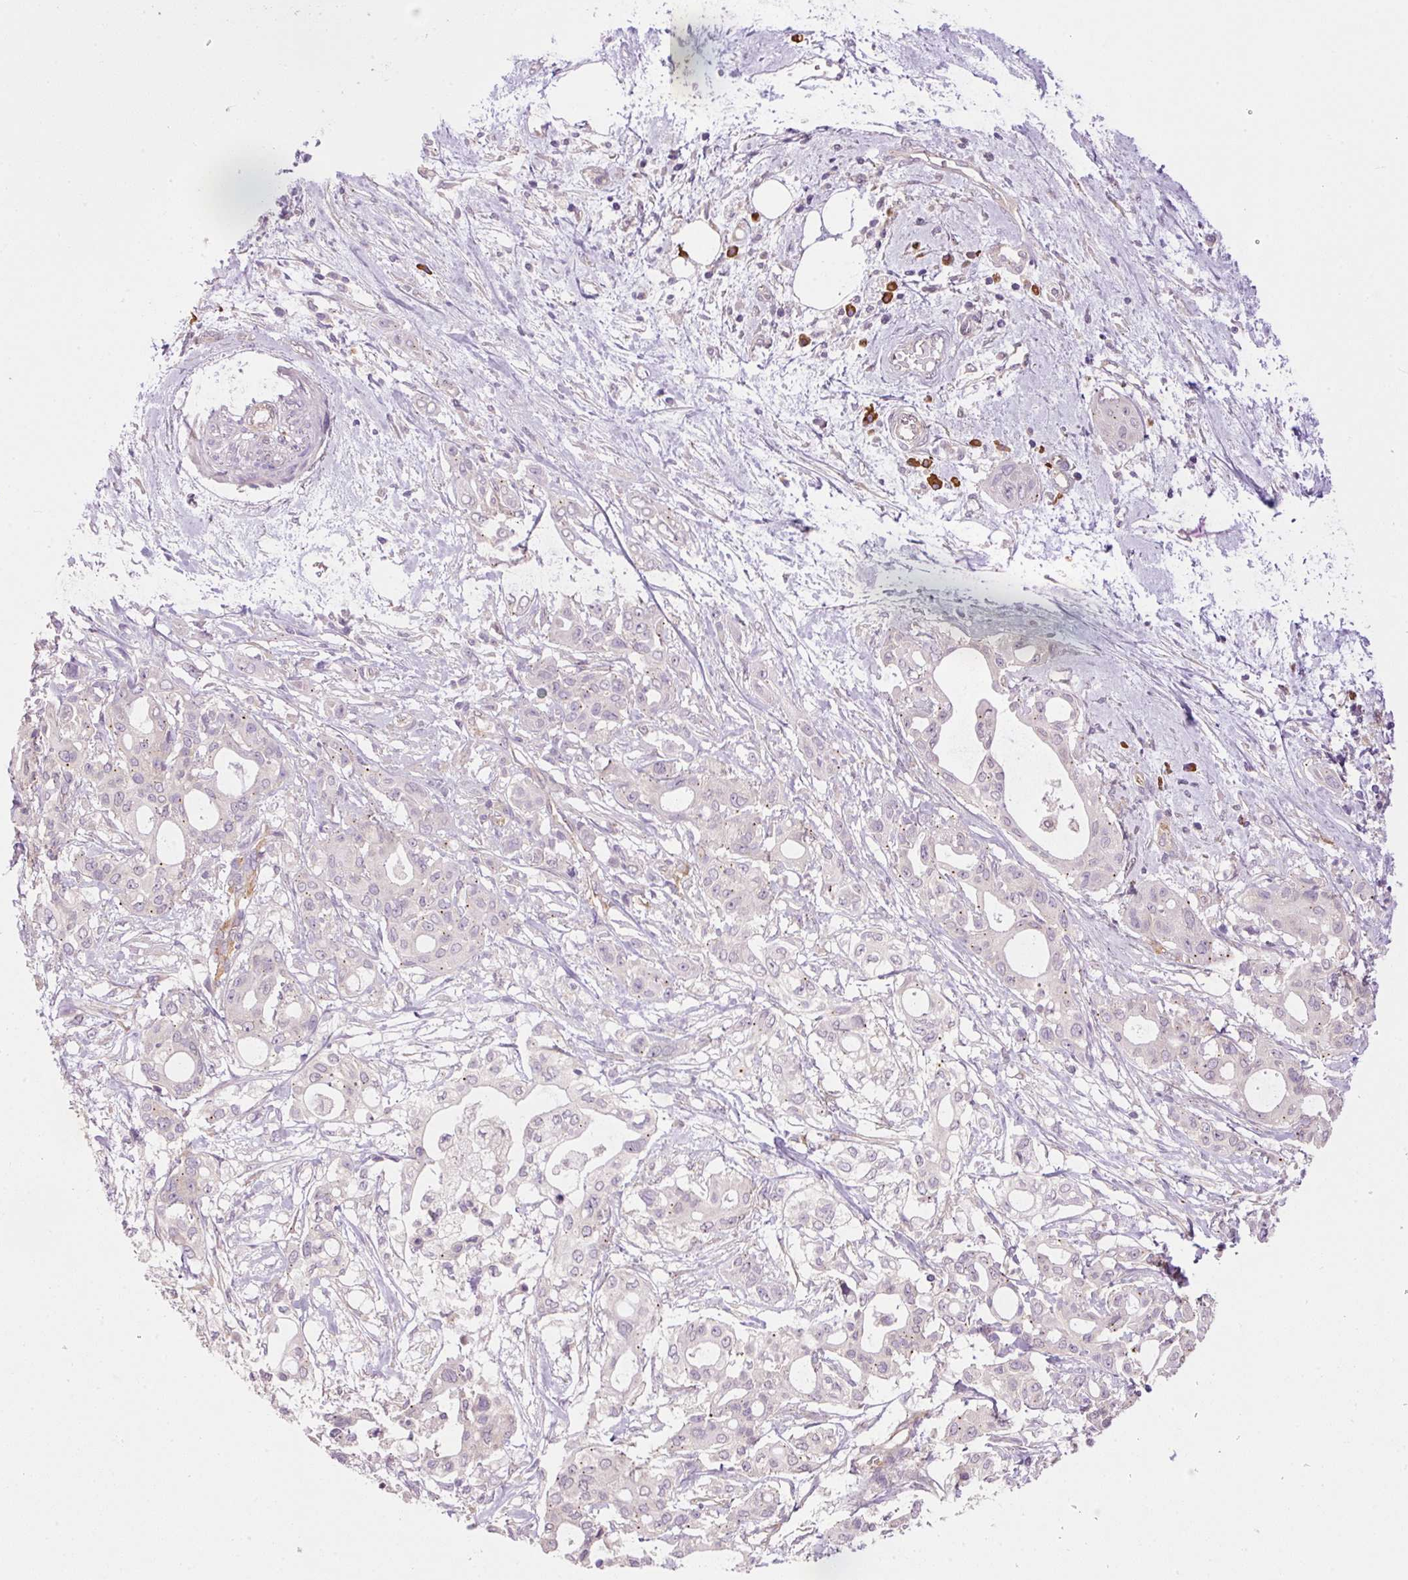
{"staining": {"intensity": "negative", "quantity": "none", "location": "none"}, "tissue": "pancreatic cancer", "cell_type": "Tumor cells", "image_type": "cancer", "snomed": [{"axis": "morphology", "description": "Adenocarcinoma, NOS"}, {"axis": "topography", "description": "Pancreas"}], "caption": "Immunohistochemical staining of pancreatic cancer displays no significant positivity in tumor cells.", "gene": "PNPLA5", "patient": {"sex": "female", "age": 68}}